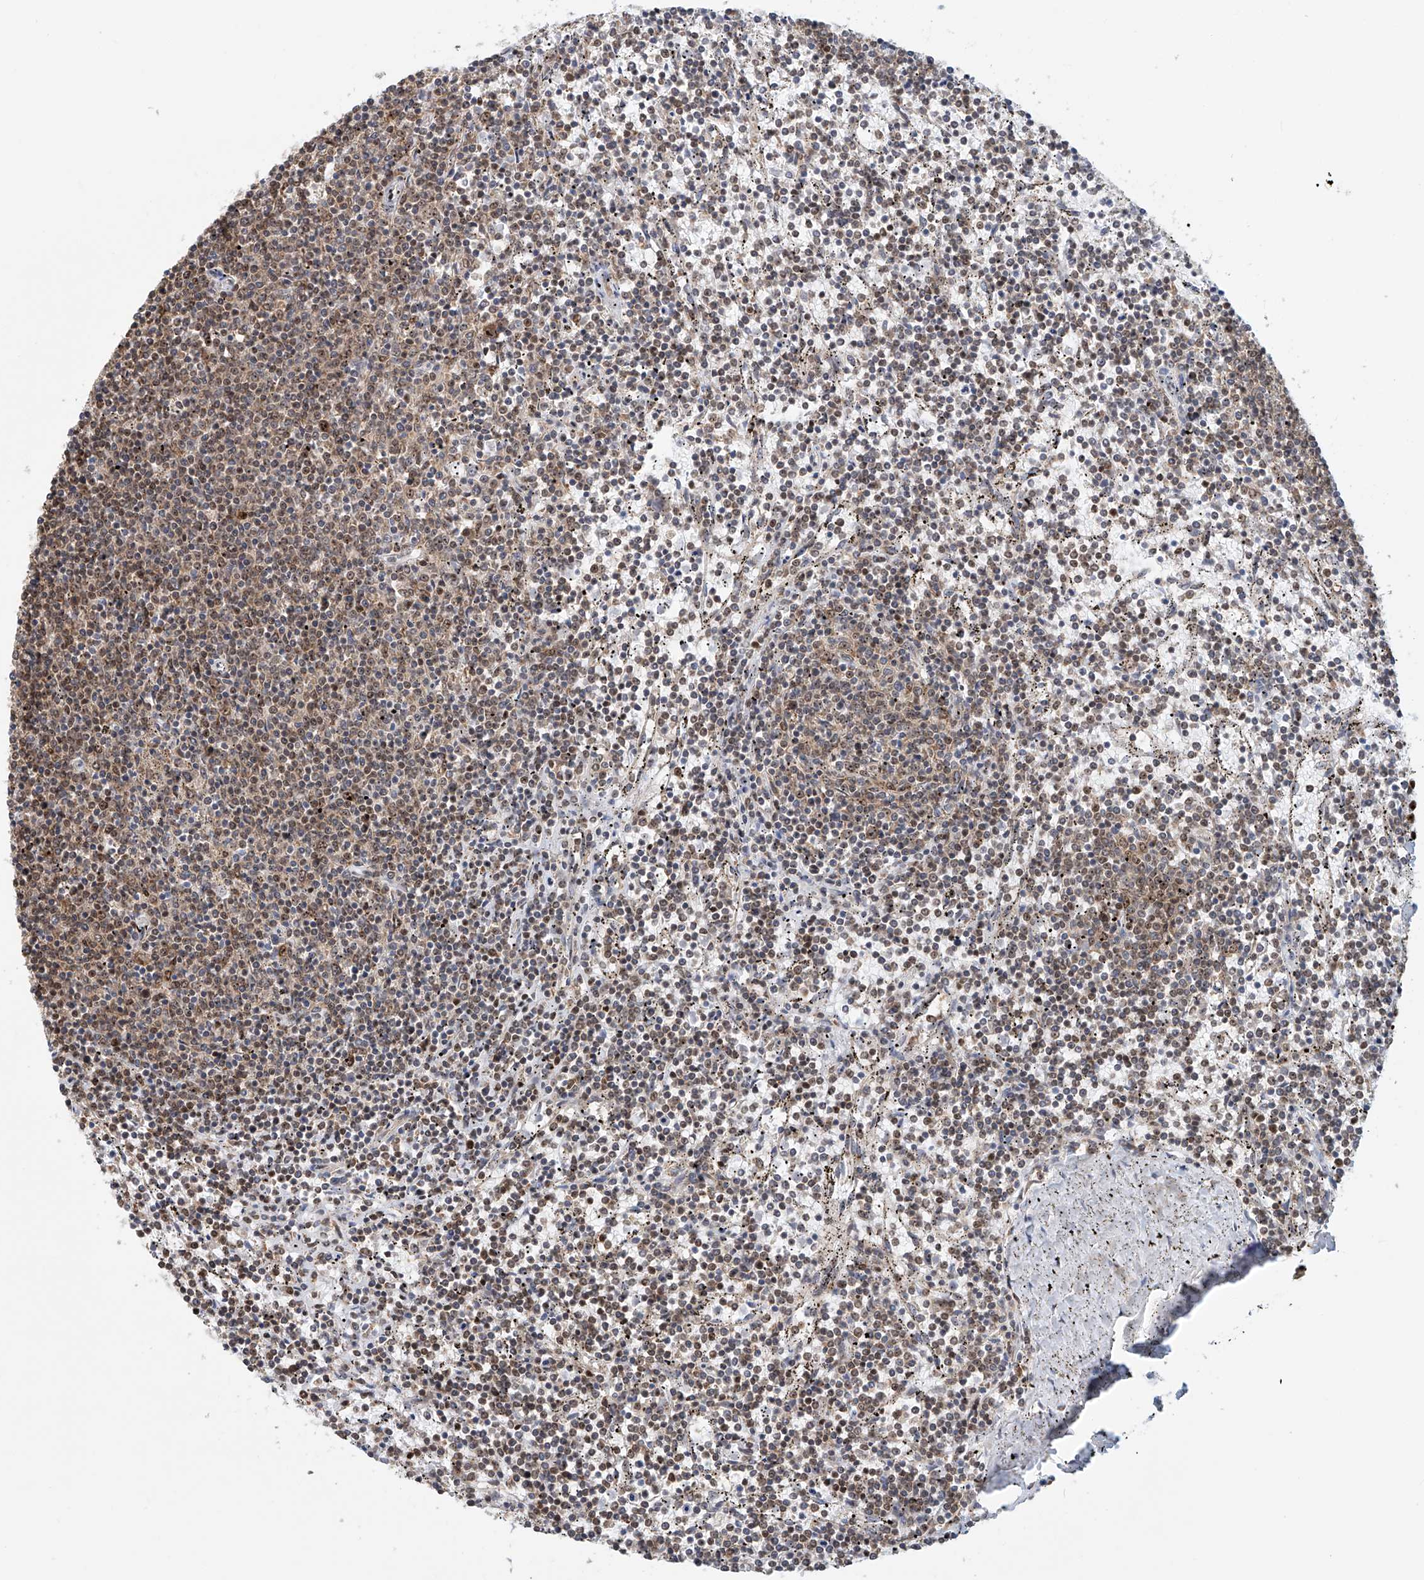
{"staining": {"intensity": "weak", "quantity": "25%-75%", "location": "nuclear"}, "tissue": "lymphoma", "cell_type": "Tumor cells", "image_type": "cancer", "snomed": [{"axis": "morphology", "description": "Malignant lymphoma, non-Hodgkin's type, Low grade"}, {"axis": "topography", "description": "Spleen"}], "caption": "IHC image of neoplastic tissue: low-grade malignant lymphoma, non-Hodgkin's type stained using IHC exhibits low levels of weak protein expression localized specifically in the nuclear of tumor cells, appearing as a nuclear brown color.", "gene": "PRUNE2", "patient": {"sex": "female", "age": 50}}